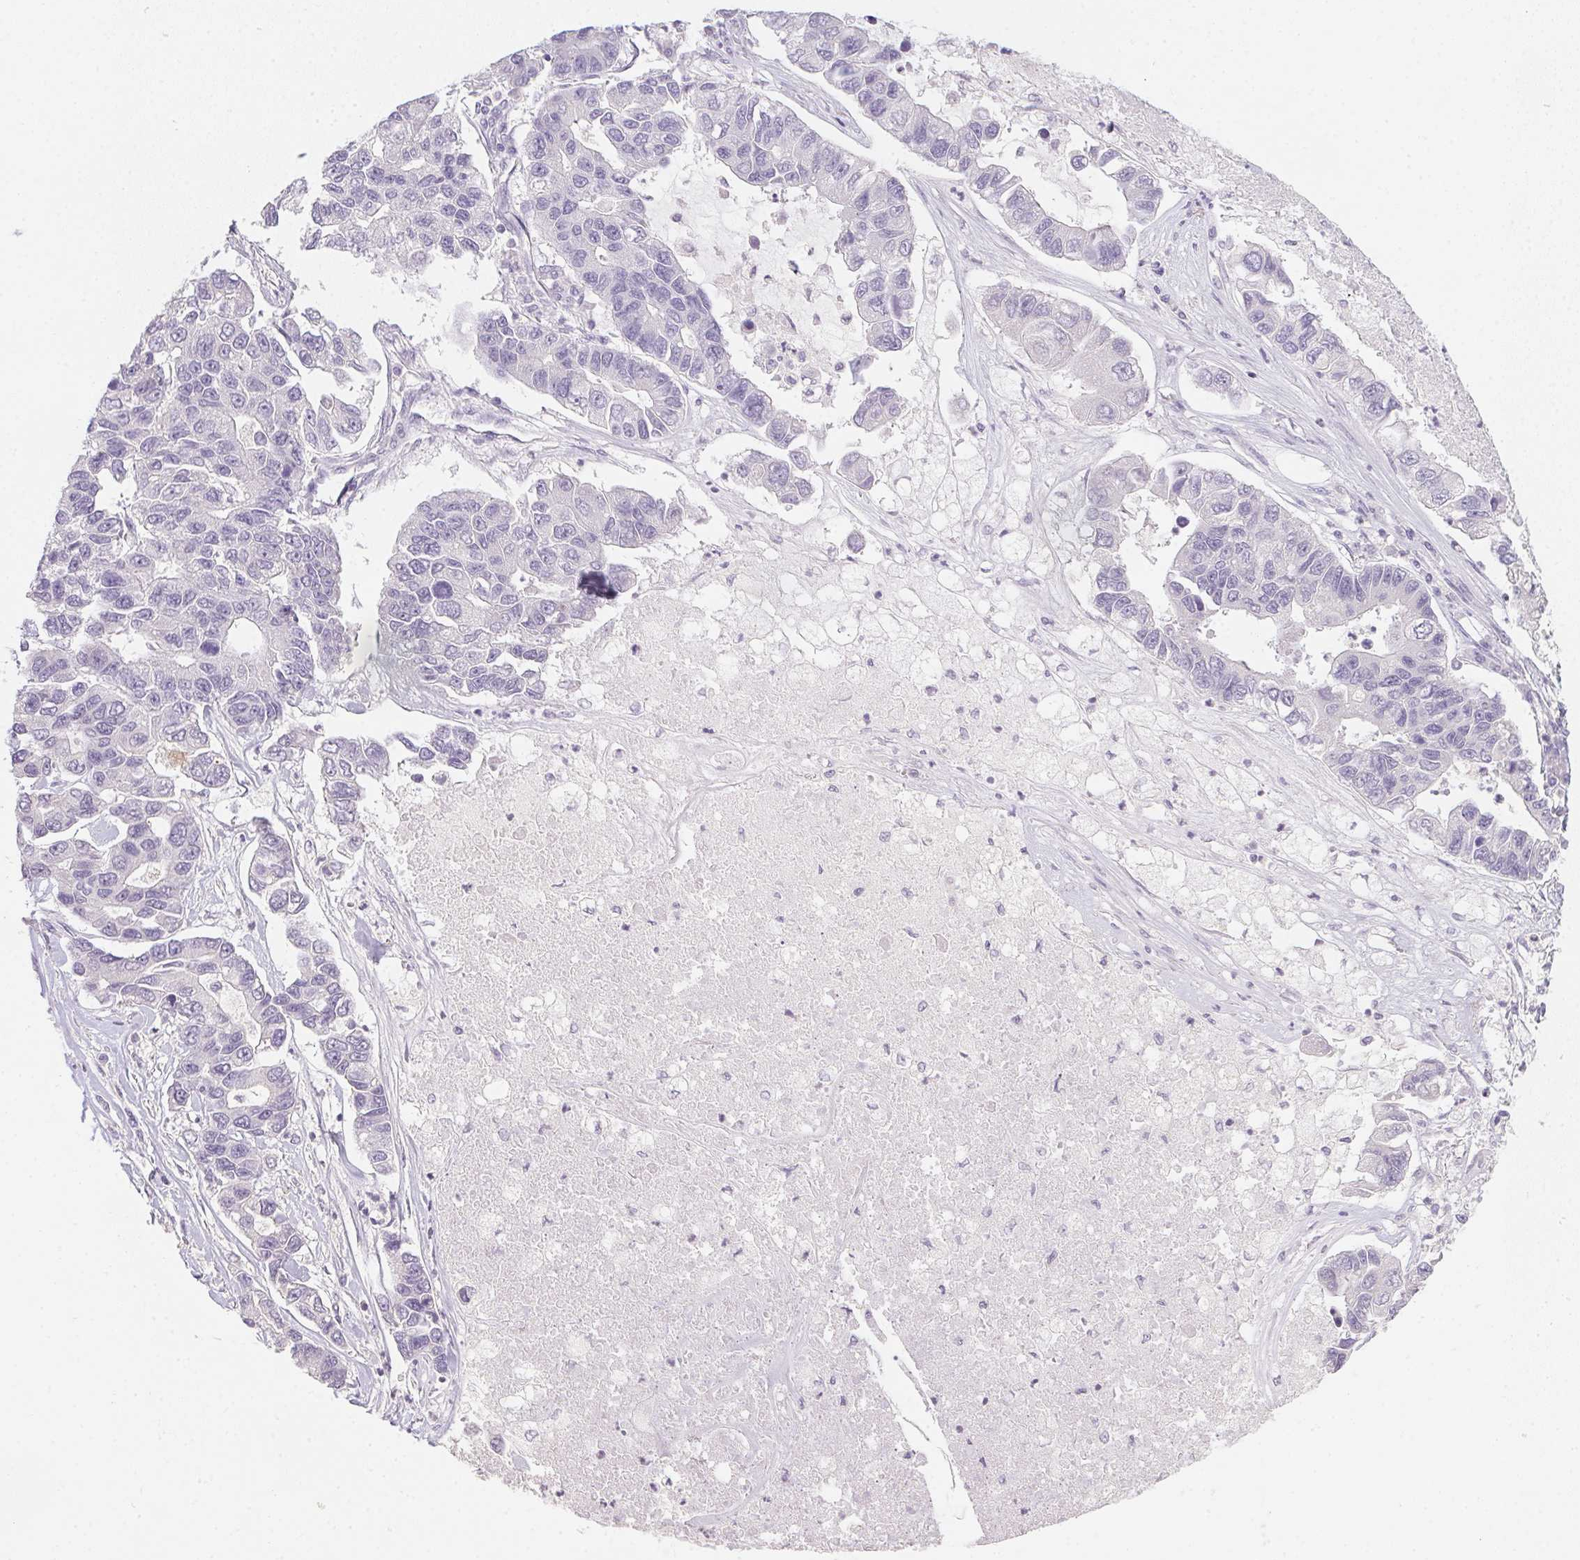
{"staining": {"intensity": "negative", "quantity": "none", "location": "none"}, "tissue": "lung cancer", "cell_type": "Tumor cells", "image_type": "cancer", "snomed": [{"axis": "morphology", "description": "Adenocarcinoma, NOS"}, {"axis": "topography", "description": "Bronchus"}, {"axis": "topography", "description": "Lung"}], "caption": "Micrograph shows no significant protein staining in tumor cells of lung adenocarcinoma.", "gene": "ZBBX", "patient": {"sex": "female", "age": 51}}